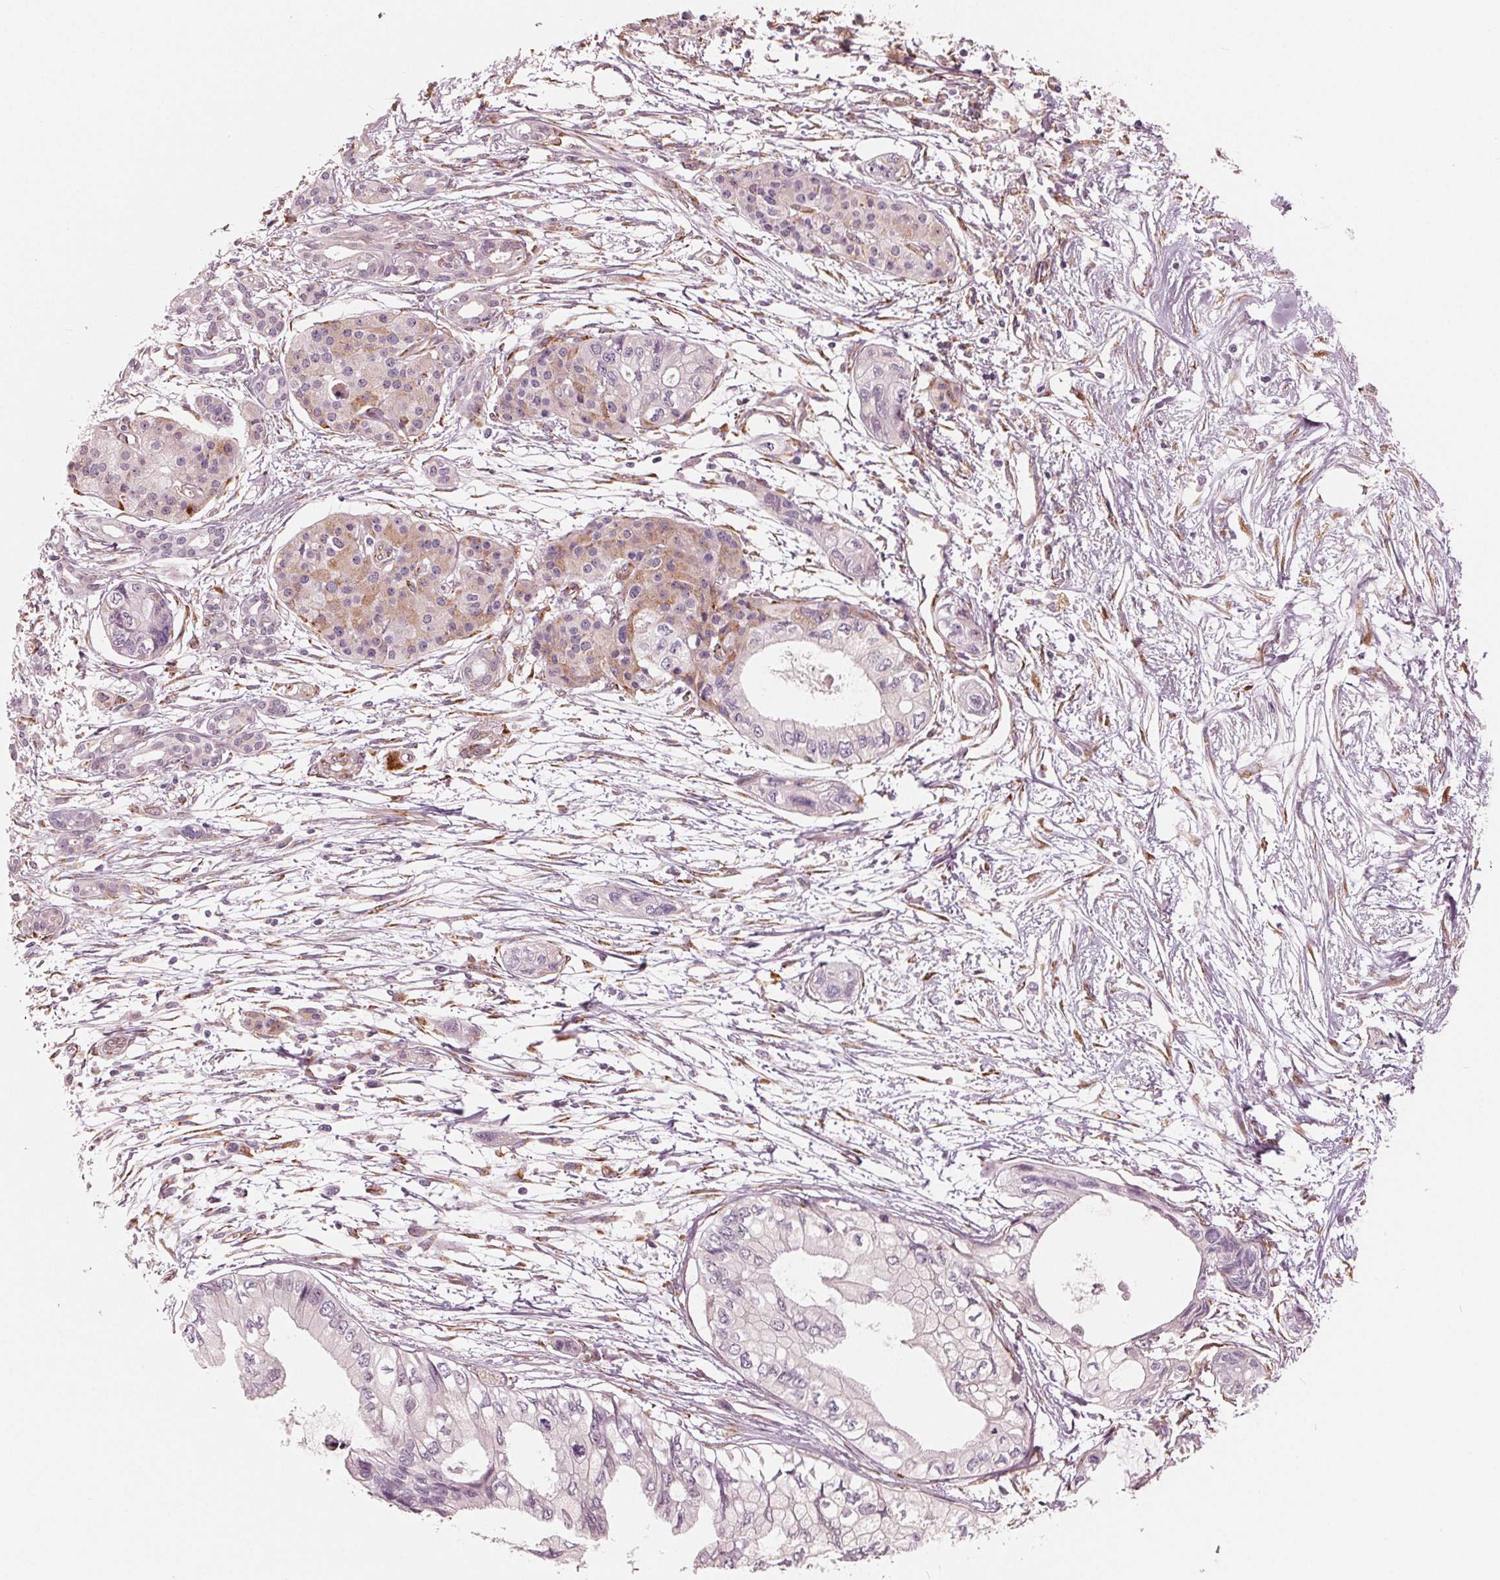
{"staining": {"intensity": "negative", "quantity": "none", "location": "none"}, "tissue": "pancreatic cancer", "cell_type": "Tumor cells", "image_type": "cancer", "snomed": [{"axis": "morphology", "description": "Adenocarcinoma, NOS"}, {"axis": "topography", "description": "Pancreas"}], "caption": "A photomicrograph of human pancreatic cancer (adenocarcinoma) is negative for staining in tumor cells.", "gene": "IKBIP", "patient": {"sex": "female", "age": 76}}